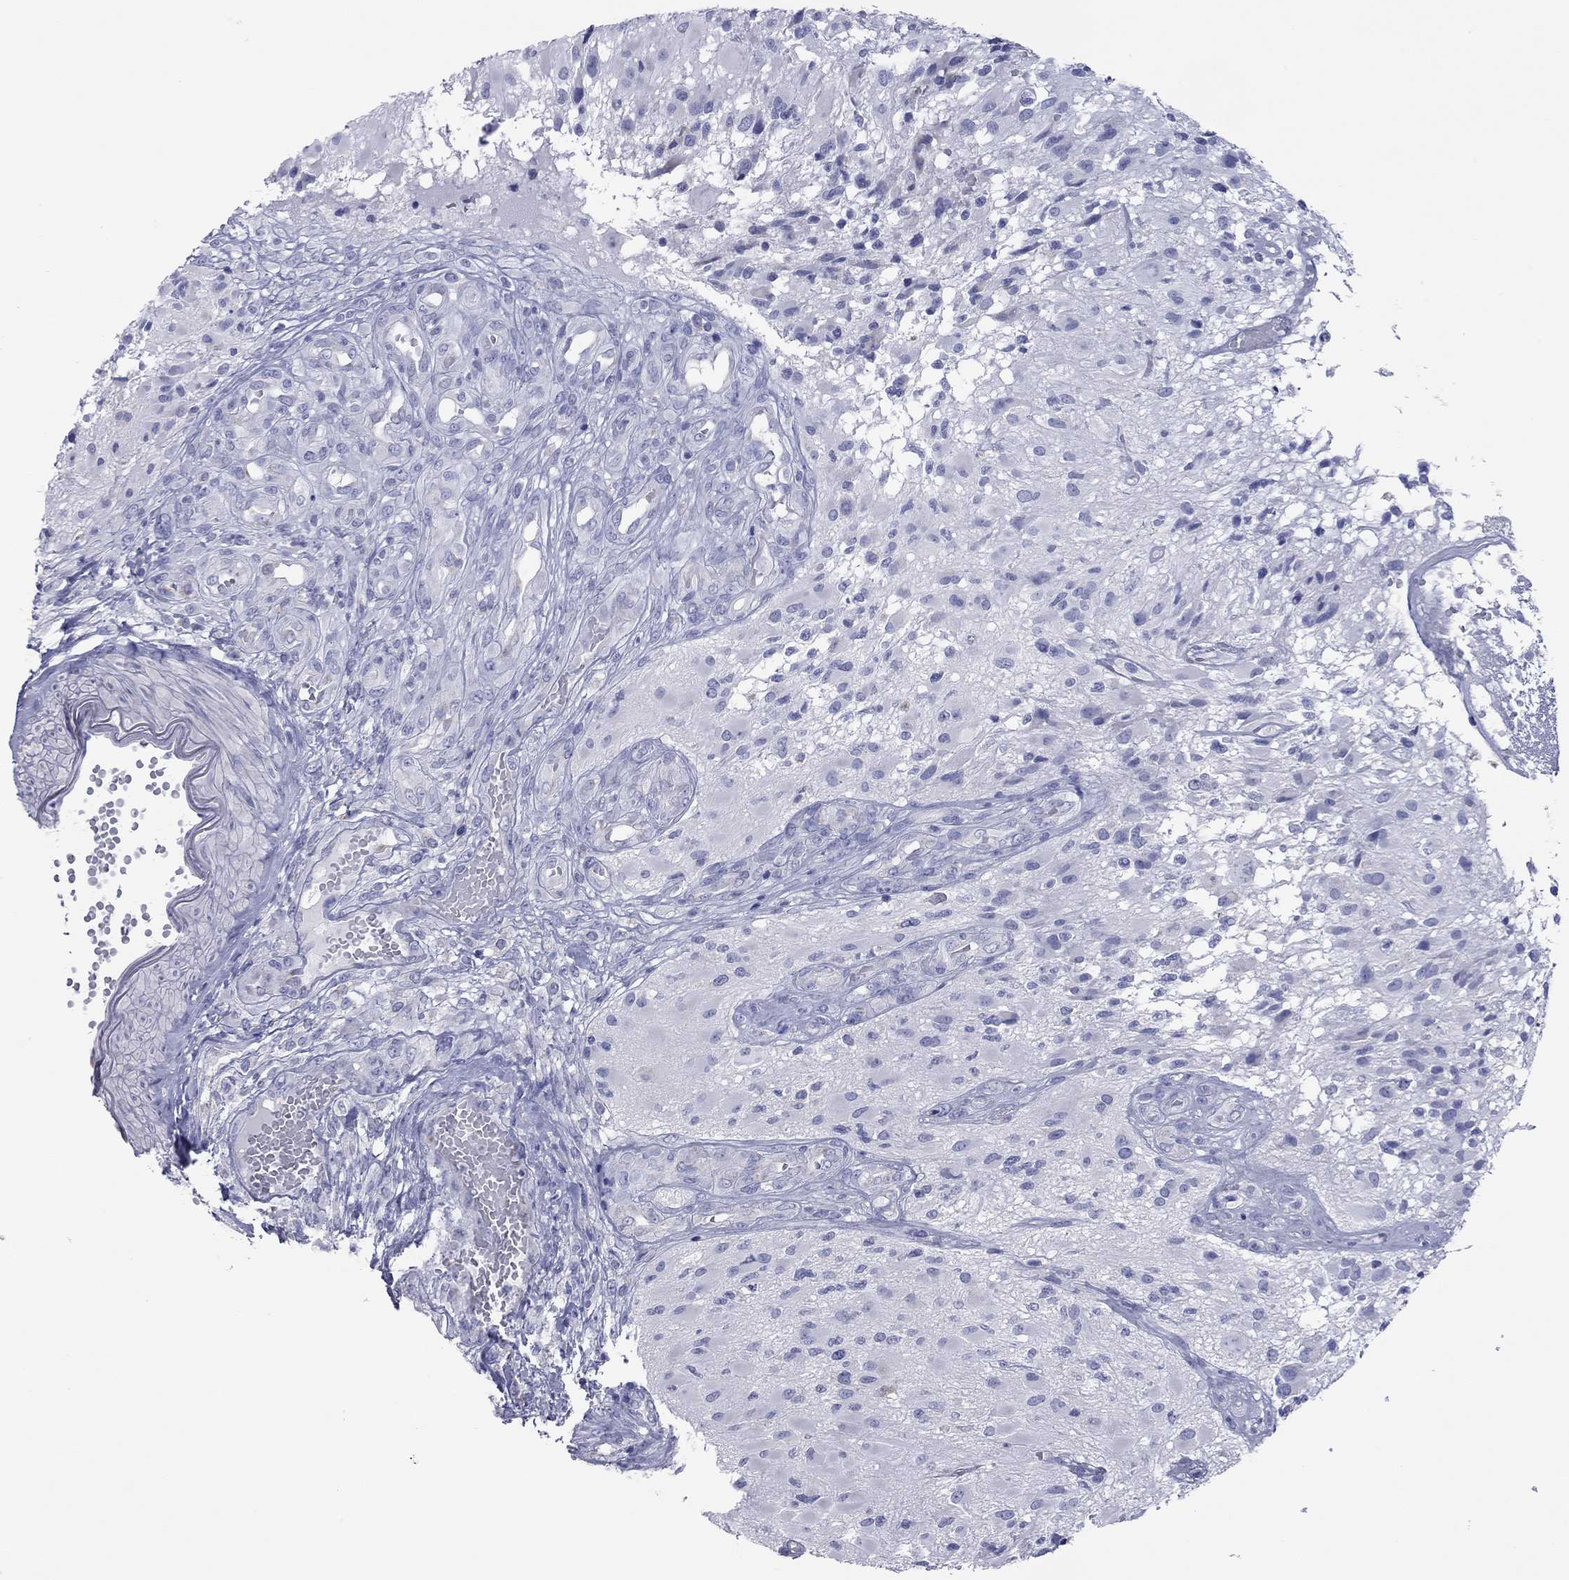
{"staining": {"intensity": "negative", "quantity": "none", "location": "none"}, "tissue": "glioma", "cell_type": "Tumor cells", "image_type": "cancer", "snomed": [{"axis": "morphology", "description": "Glioma, malignant, High grade"}, {"axis": "topography", "description": "Brain"}], "caption": "This image is of glioma stained with immunohistochemistry to label a protein in brown with the nuclei are counter-stained blue. There is no staining in tumor cells. The staining is performed using DAB brown chromogen with nuclei counter-stained in using hematoxylin.", "gene": "VSIG10", "patient": {"sex": "female", "age": 63}}